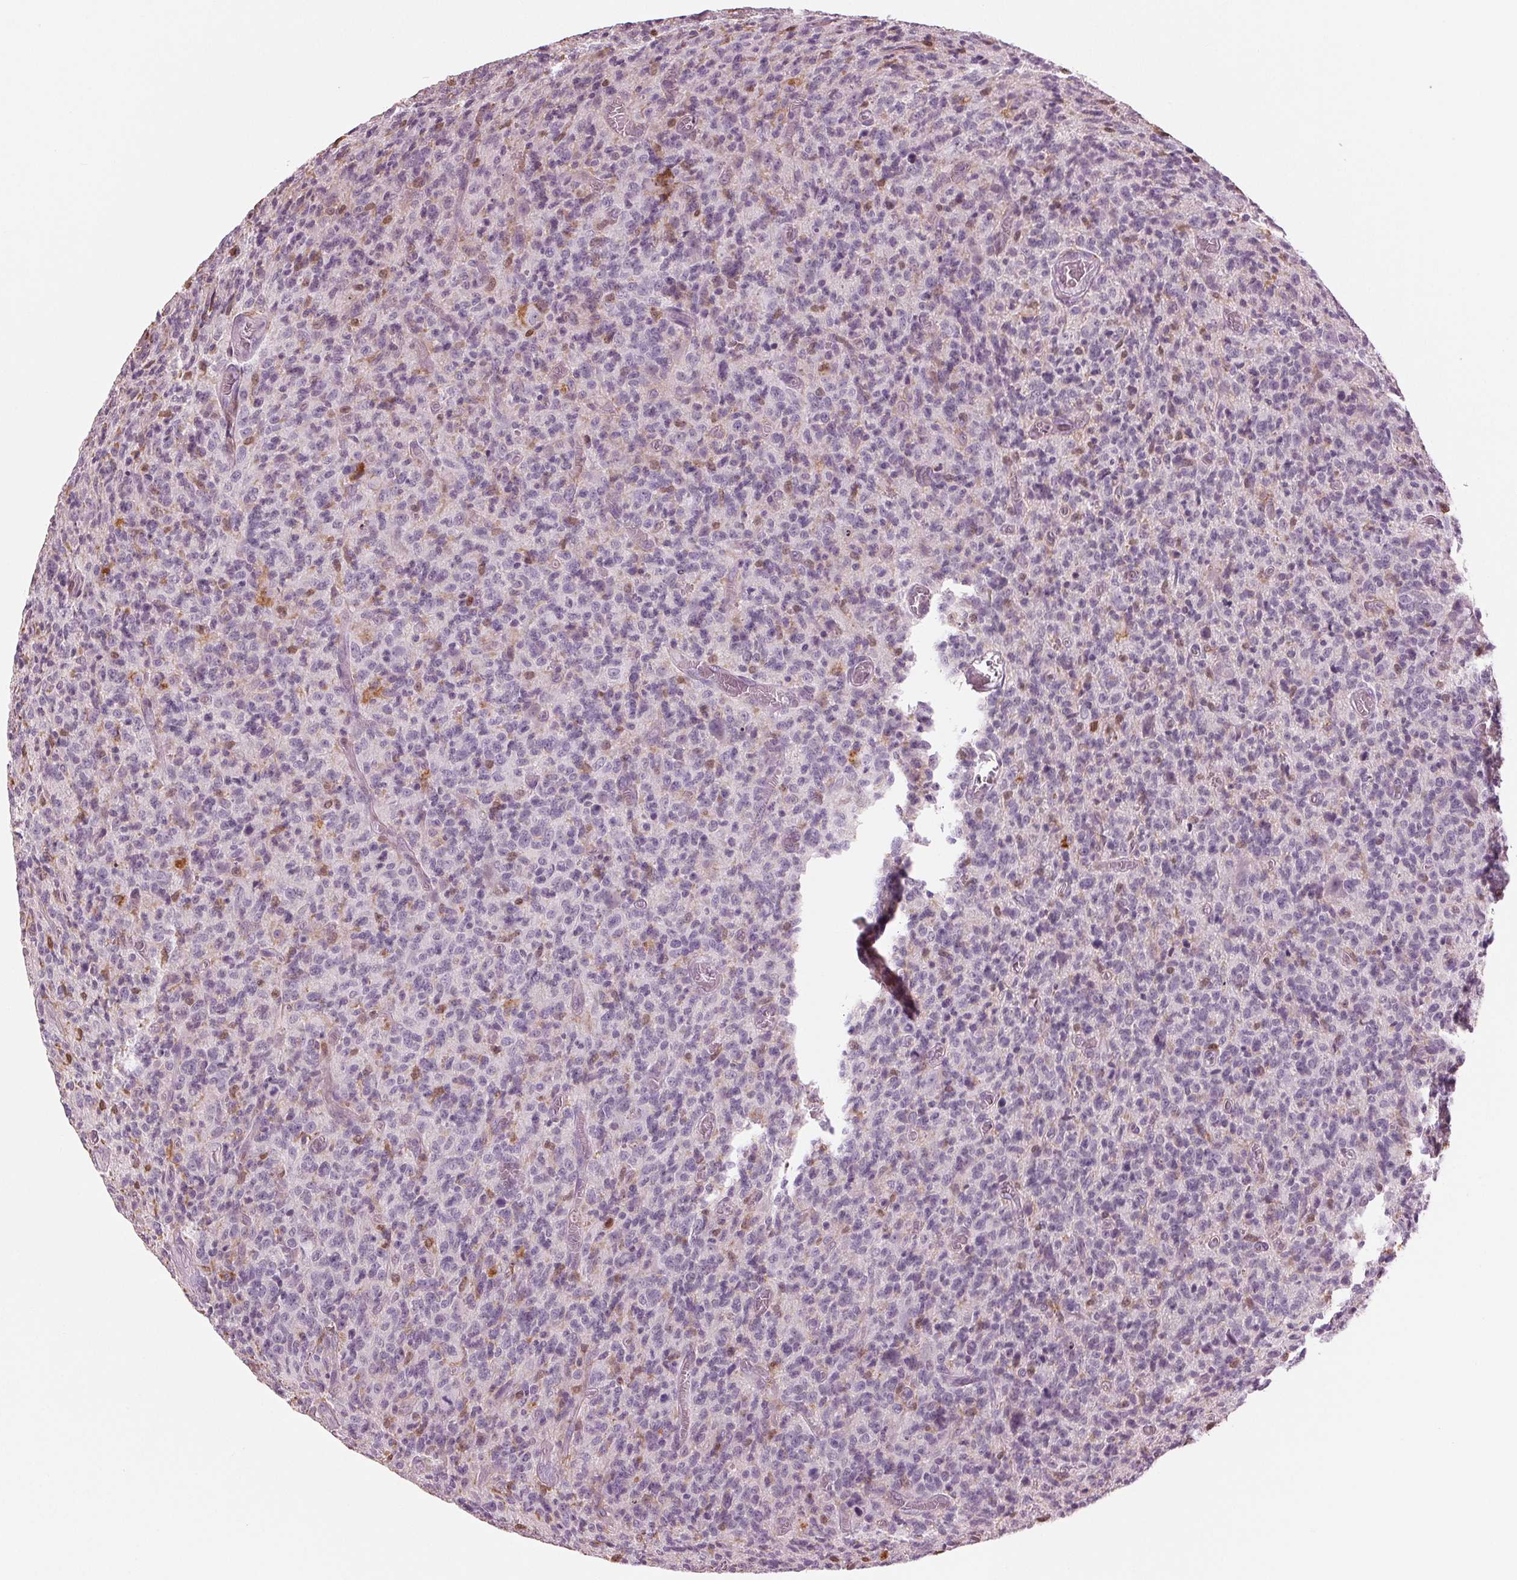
{"staining": {"intensity": "negative", "quantity": "none", "location": "none"}, "tissue": "glioma", "cell_type": "Tumor cells", "image_type": "cancer", "snomed": [{"axis": "morphology", "description": "Glioma, malignant, High grade"}, {"axis": "topography", "description": "Brain"}], "caption": "DAB (3,3'-diaminobenzidine) immunohistochemical staining of malignant glioma (high-grade) displays no significant staining in tumor cells.", "gene": "BTLA", "patient": {"sex": "male", "age": 76}}